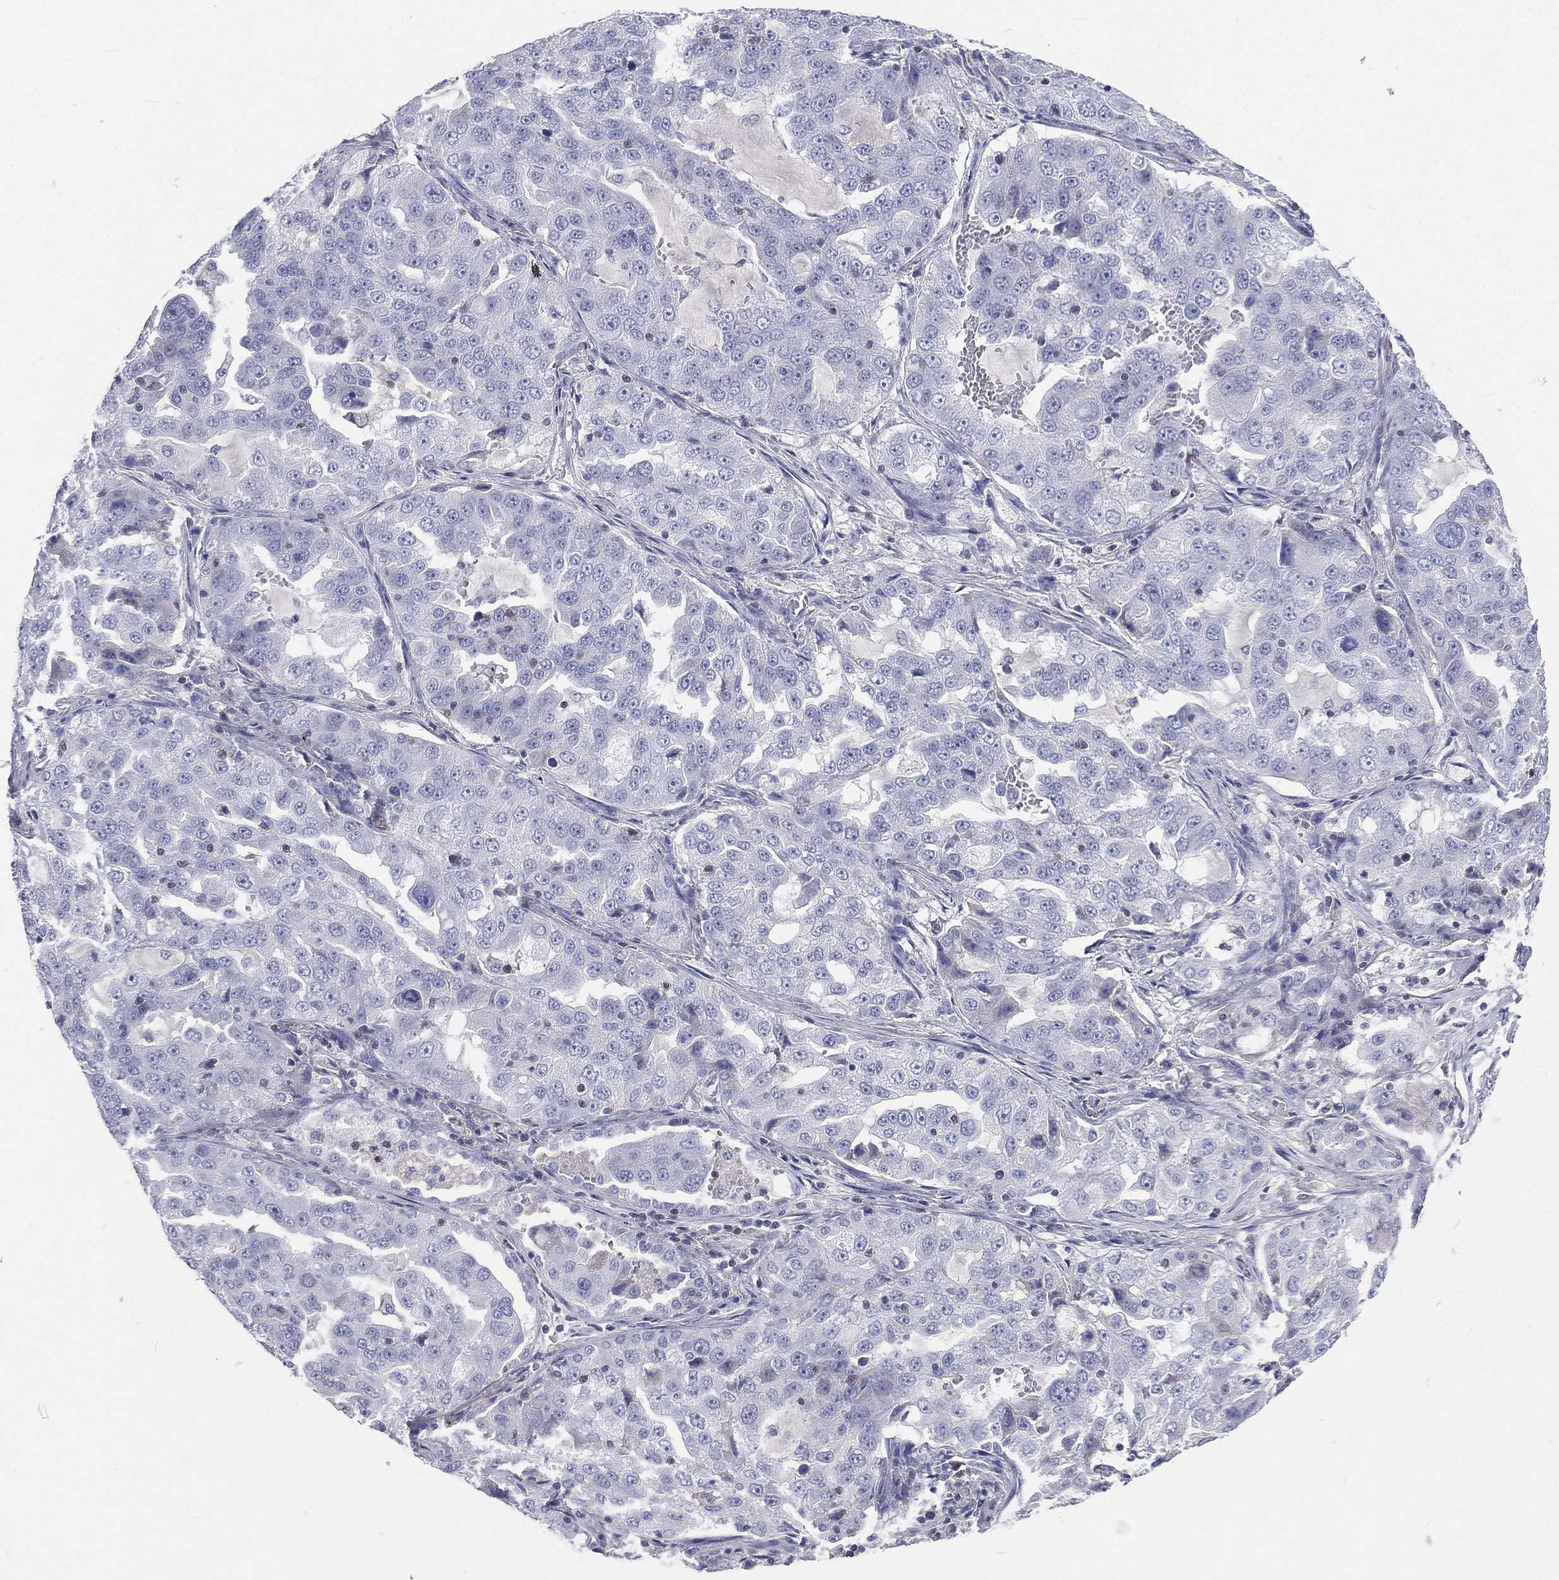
{"staining": {"intensity": "negative", "quantity": "none", "location": "none"}, "tissue": "lung cancer", "cell_type": "Tumor cells", "image_type": "cancer", "snomed": [{"axis": "morphology", "description": "Adenocarcinoma, NOS"}, {"axis": "topography", "description": "Lung"}], "caption": "Immunohistochemical staining of human lung adenocarcinoma displays no significant staining in tumor cells.", "gene": "CD3D", "patient": {"sex": "female", "age": 61}}